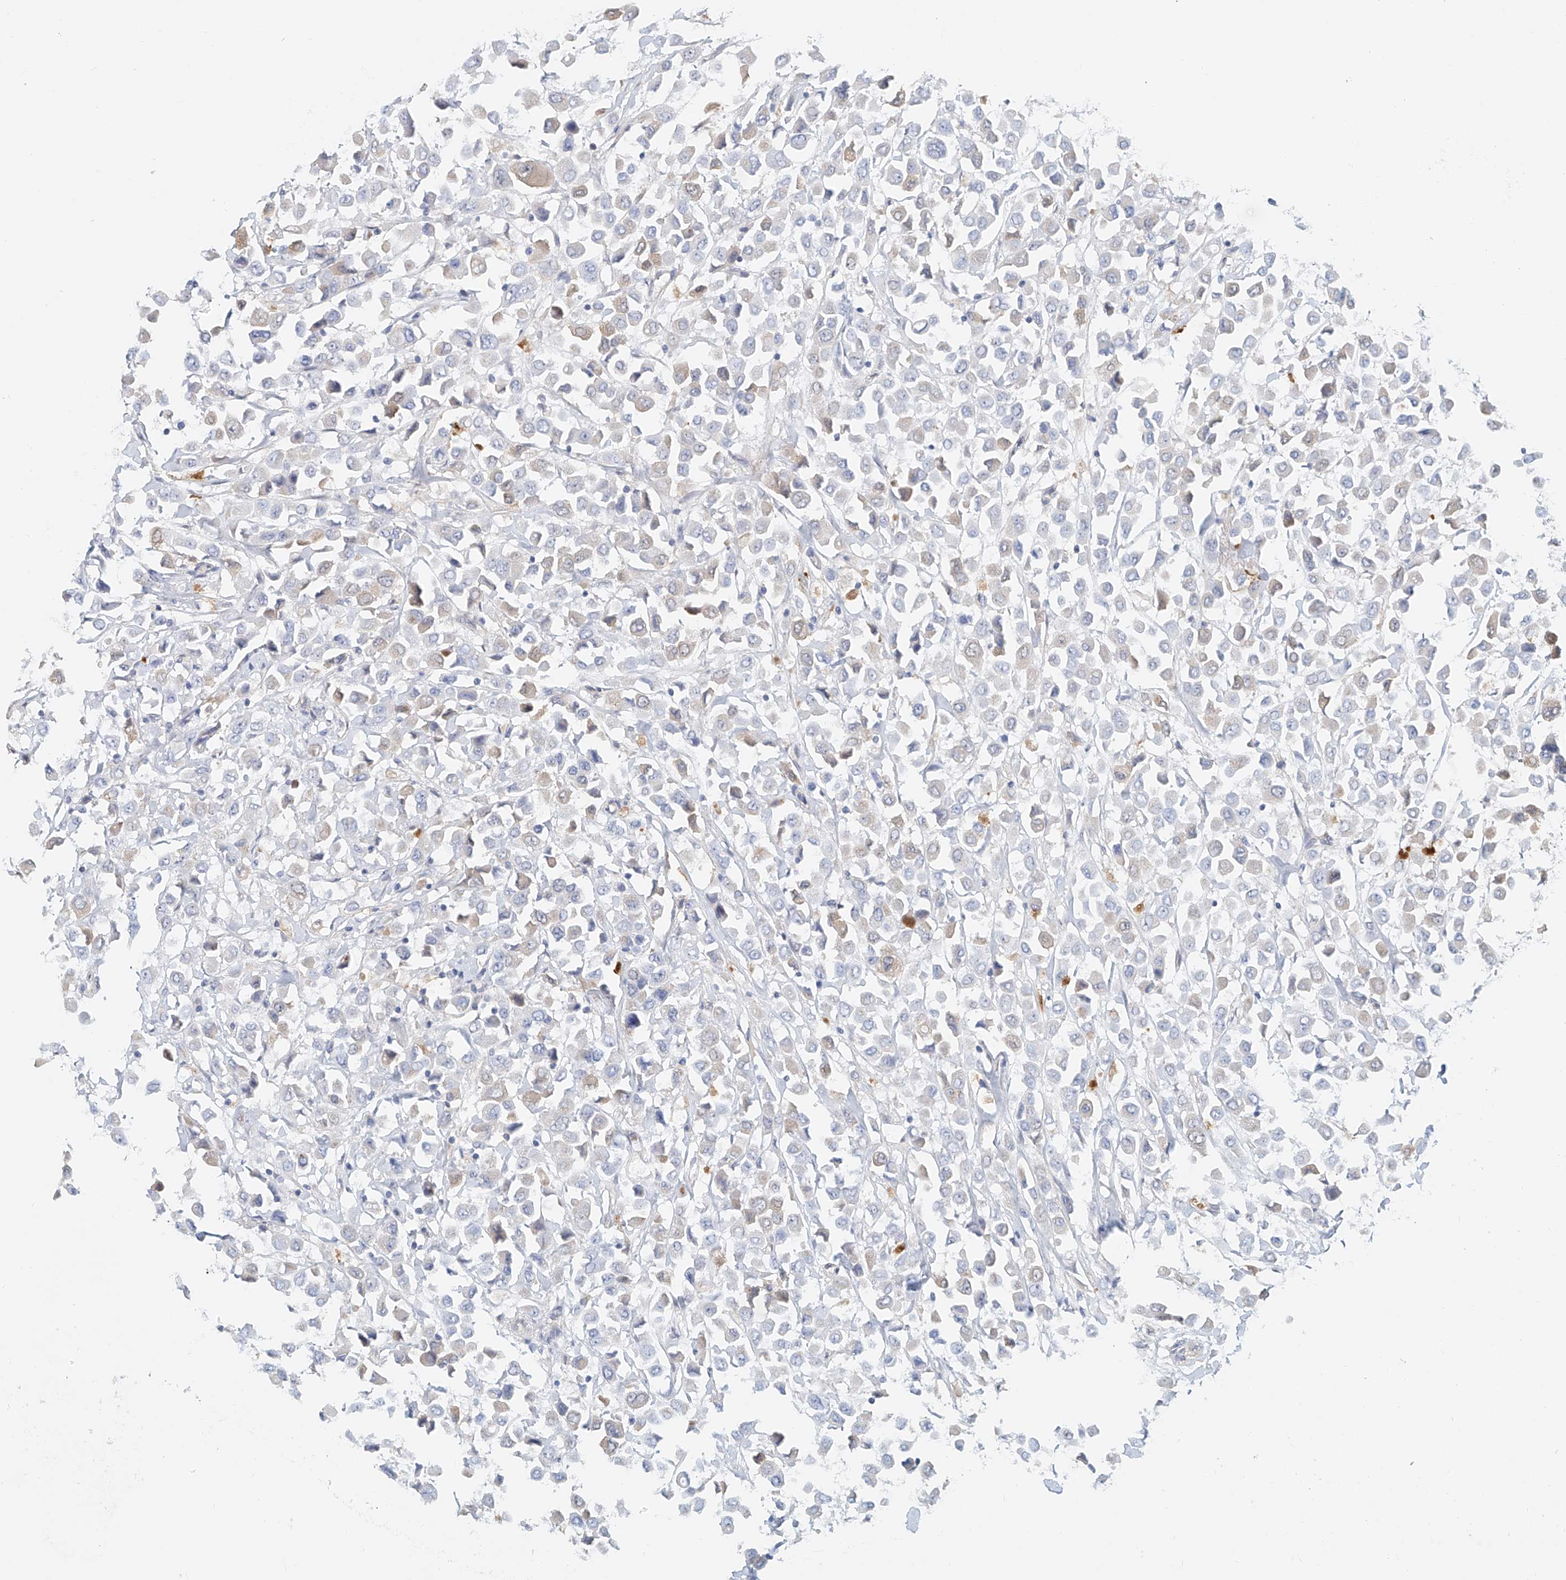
{"staining": {"intensity": "negative", "quantity": "none", "location": "none"}, "tissue": "breast cancer", "cell_type": "Tumor cells", "image_type": "cancer", "snomed": [{"axis": "morphology", "description": "Duct carcinoma"}, {"axis": "topography", "description": "Breast"}], "caption": "An IHC micrograph of breast intraductal carcinoma is shown. There is no staining in tumor cells of breast intraductal carcinoma.", "gene": "FRYL", "patient": {"sex": "female", "age": 61}}